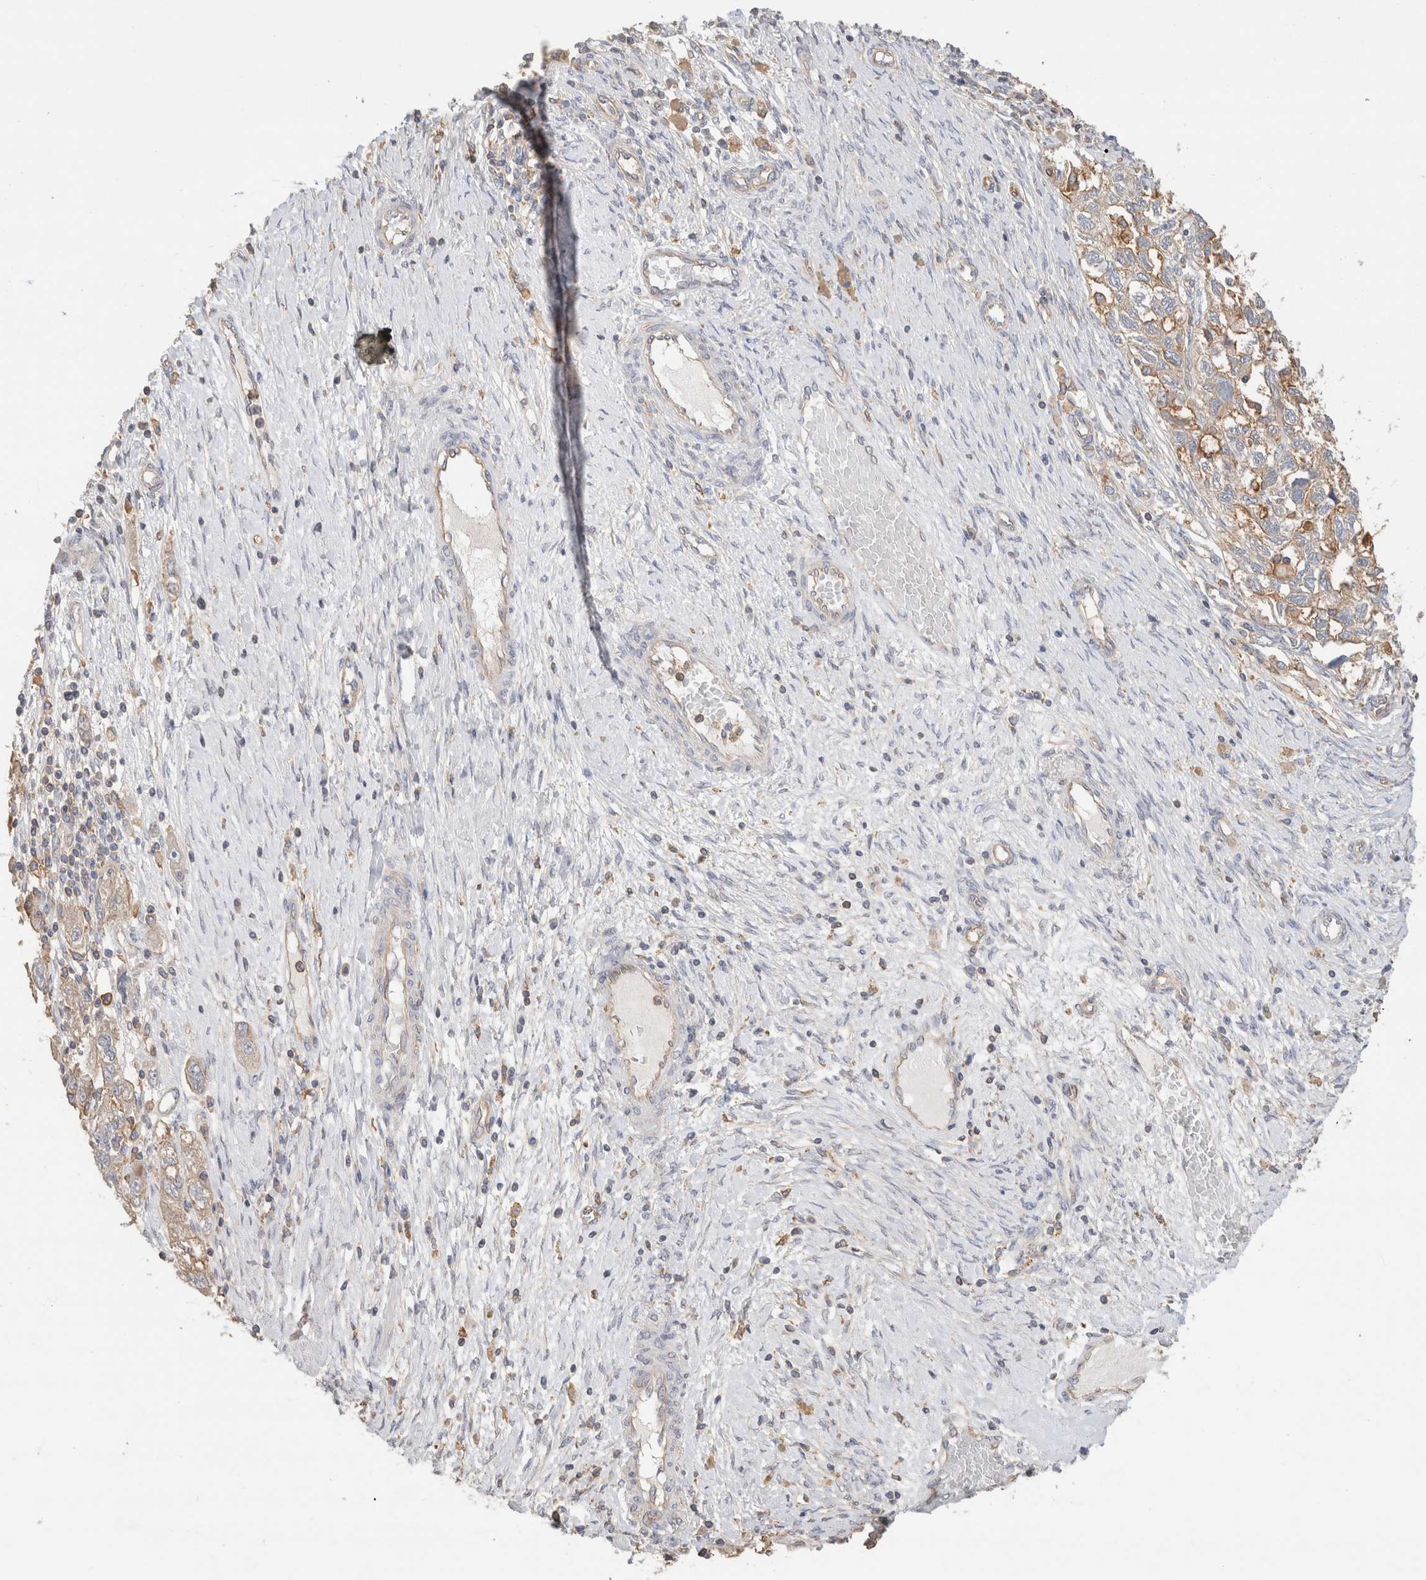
{"staining": {"intensity": "moderate", "quantity": "25%-75%", "location": "cytoplasmic/membranous"}, "tissue": "ovarian cancer", "cell_type": "Tumor cells", "image_type": "cancer", "snomed": [{"axis": "morphology", "description": "Carcinoma, NOS"}, {"axis": "morphology", "description": "Cystadenocarcinoma, serous, NOS"}, {"axis": "topography", "description": "Ovary"}], "caption": "A photomicrograph of ovarian cancer (serous cystadenocarcinoma) stained for a protein demonstrates moderate cytoplasmic/membranous brown staining in tumor cells.", "gene": "CFAP418", "patient": {"sex": "female", "age": 69}}